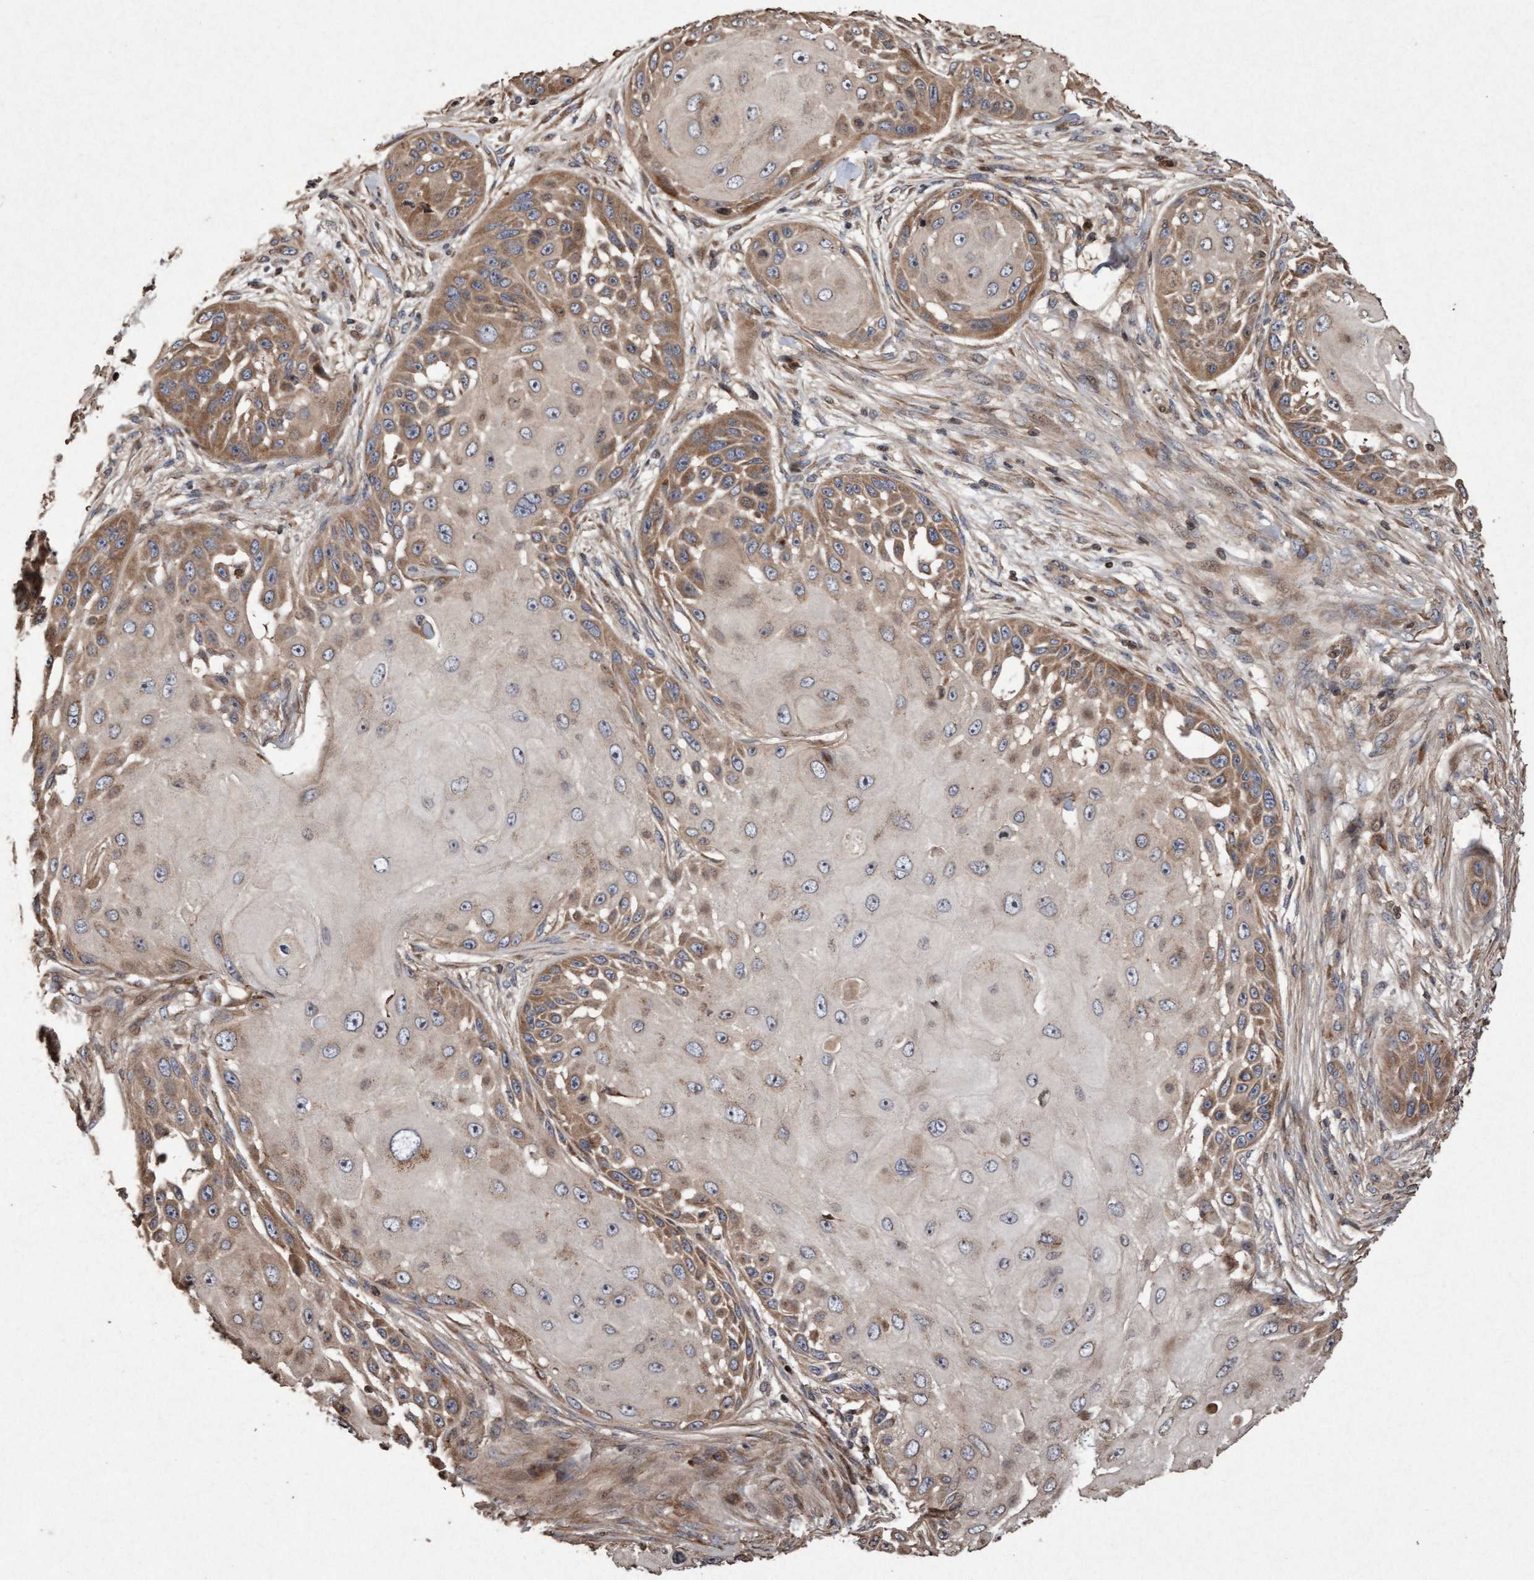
{"staining": {"intensity": "moderate", "quantity": "25%-75%", "location": "cytoplasmic/membranous"}, "tissue": "skin cancer", "cell_type": "Tumor cells", "image_type": "cancer", "snomed": [{"axis": "morphology", "description": "Squamous cell carcinoma, NOS"}, {"axis": "topography", "description": "Skin"}], "caption": "Protein expression analysis of human squamous cell carcinoma (skin) reveals moderate cytoplasmic/membranous staining in approximately 25%-75% of tumor cells. (DAB (3,3'-diaminobenzidine) IHC with brightfield microscopy, high magnification).", "gene": "OSBP2", "patient": {"sex": "female", "age": 44}}